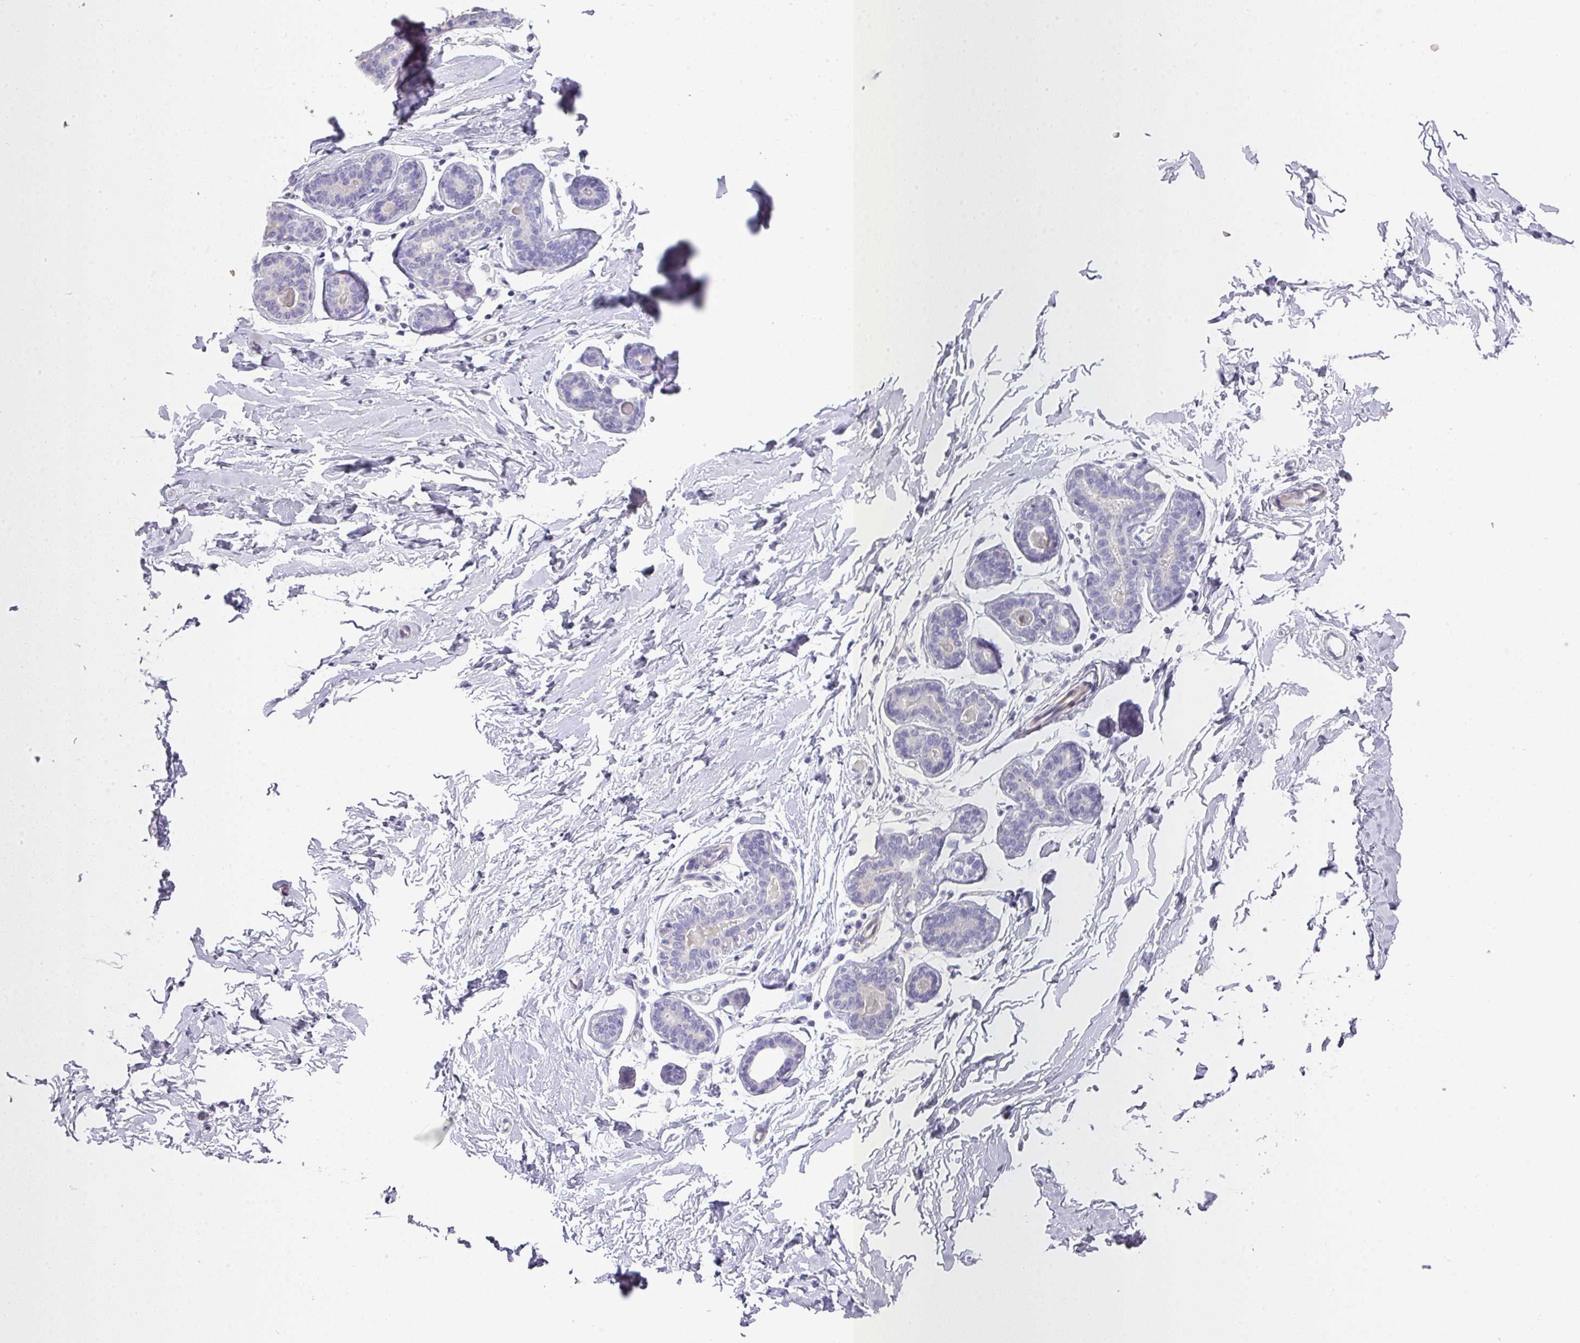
{"staining": {"intensity": "negative", "quantity": "none", "location": "none"}, "tissue": "breast", "cell_type": "Adipocytes", "image_type": "normal", "snomed": [{"axis": "morphology", "description": "Normal tissue, NOS"}, {"axis": "topography", "description": "Breast"}], "caption": "Normal breast was stained to show a protein in brown. There is no significant staining in adipocytes. (Brightfield microscopy of DAB (3,3'-diaminobenzidine) IHC at high magnification).", "gene": "GLI4", "patient": {"sex": "female", "age": 23}}